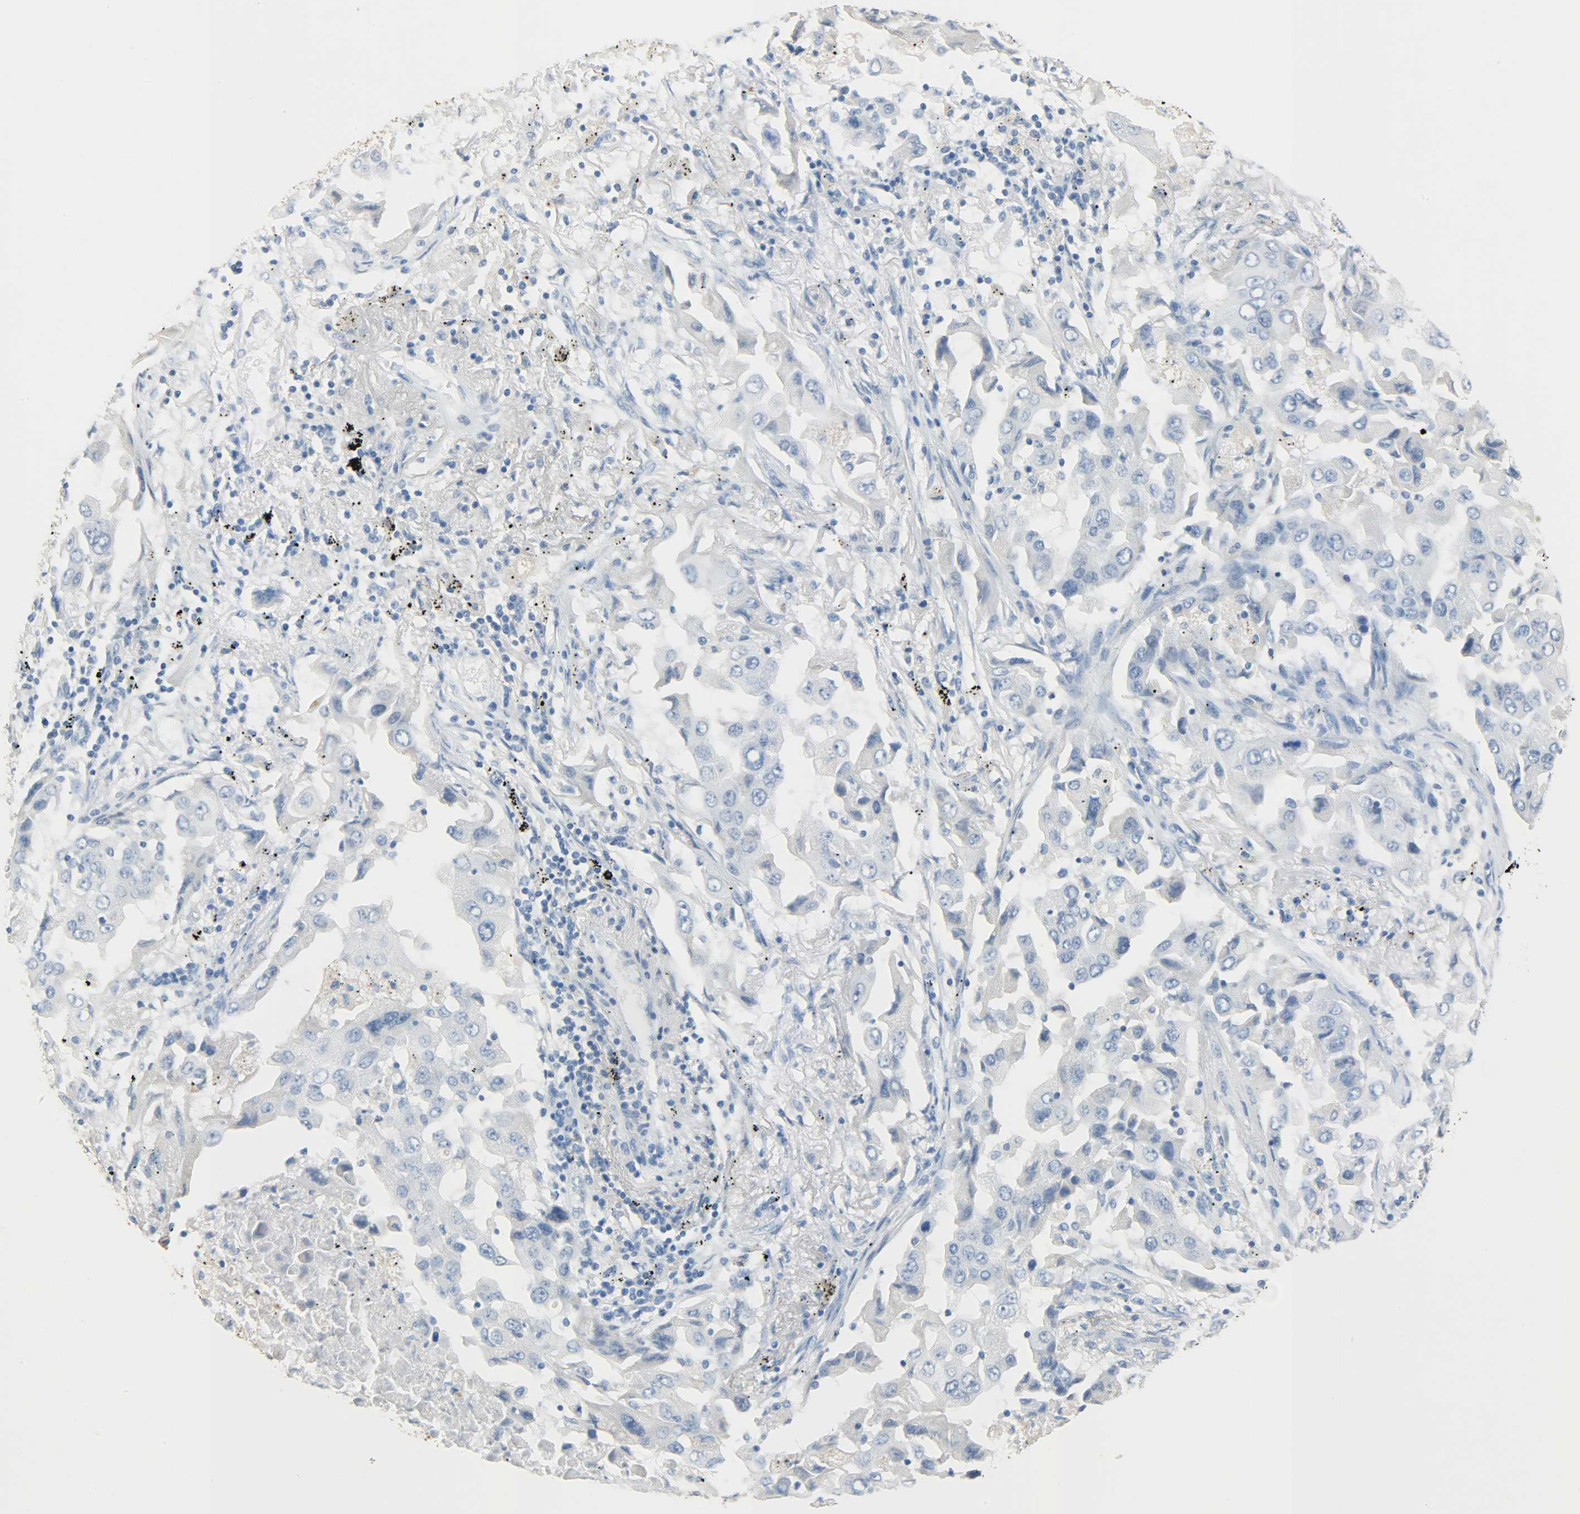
{"staining": {"intensity": "negative", "quantity": "none", "location": "none"}, "tissue": "lung cancer", "cell_type": "Tumor cells", "image_type": "cancer", "snomed": [{"axis": "morphology", "description": "Adenocarcinoma, NOS"}, {"axis": "topography", "description": "Lung"}], "caption": "Lung adenocarcinoma stained for a protein using immunohistochemistry demonstrates no expression tumor cells.", "gene": "CRP", "patient": {"sex": "female", "age": 65}}